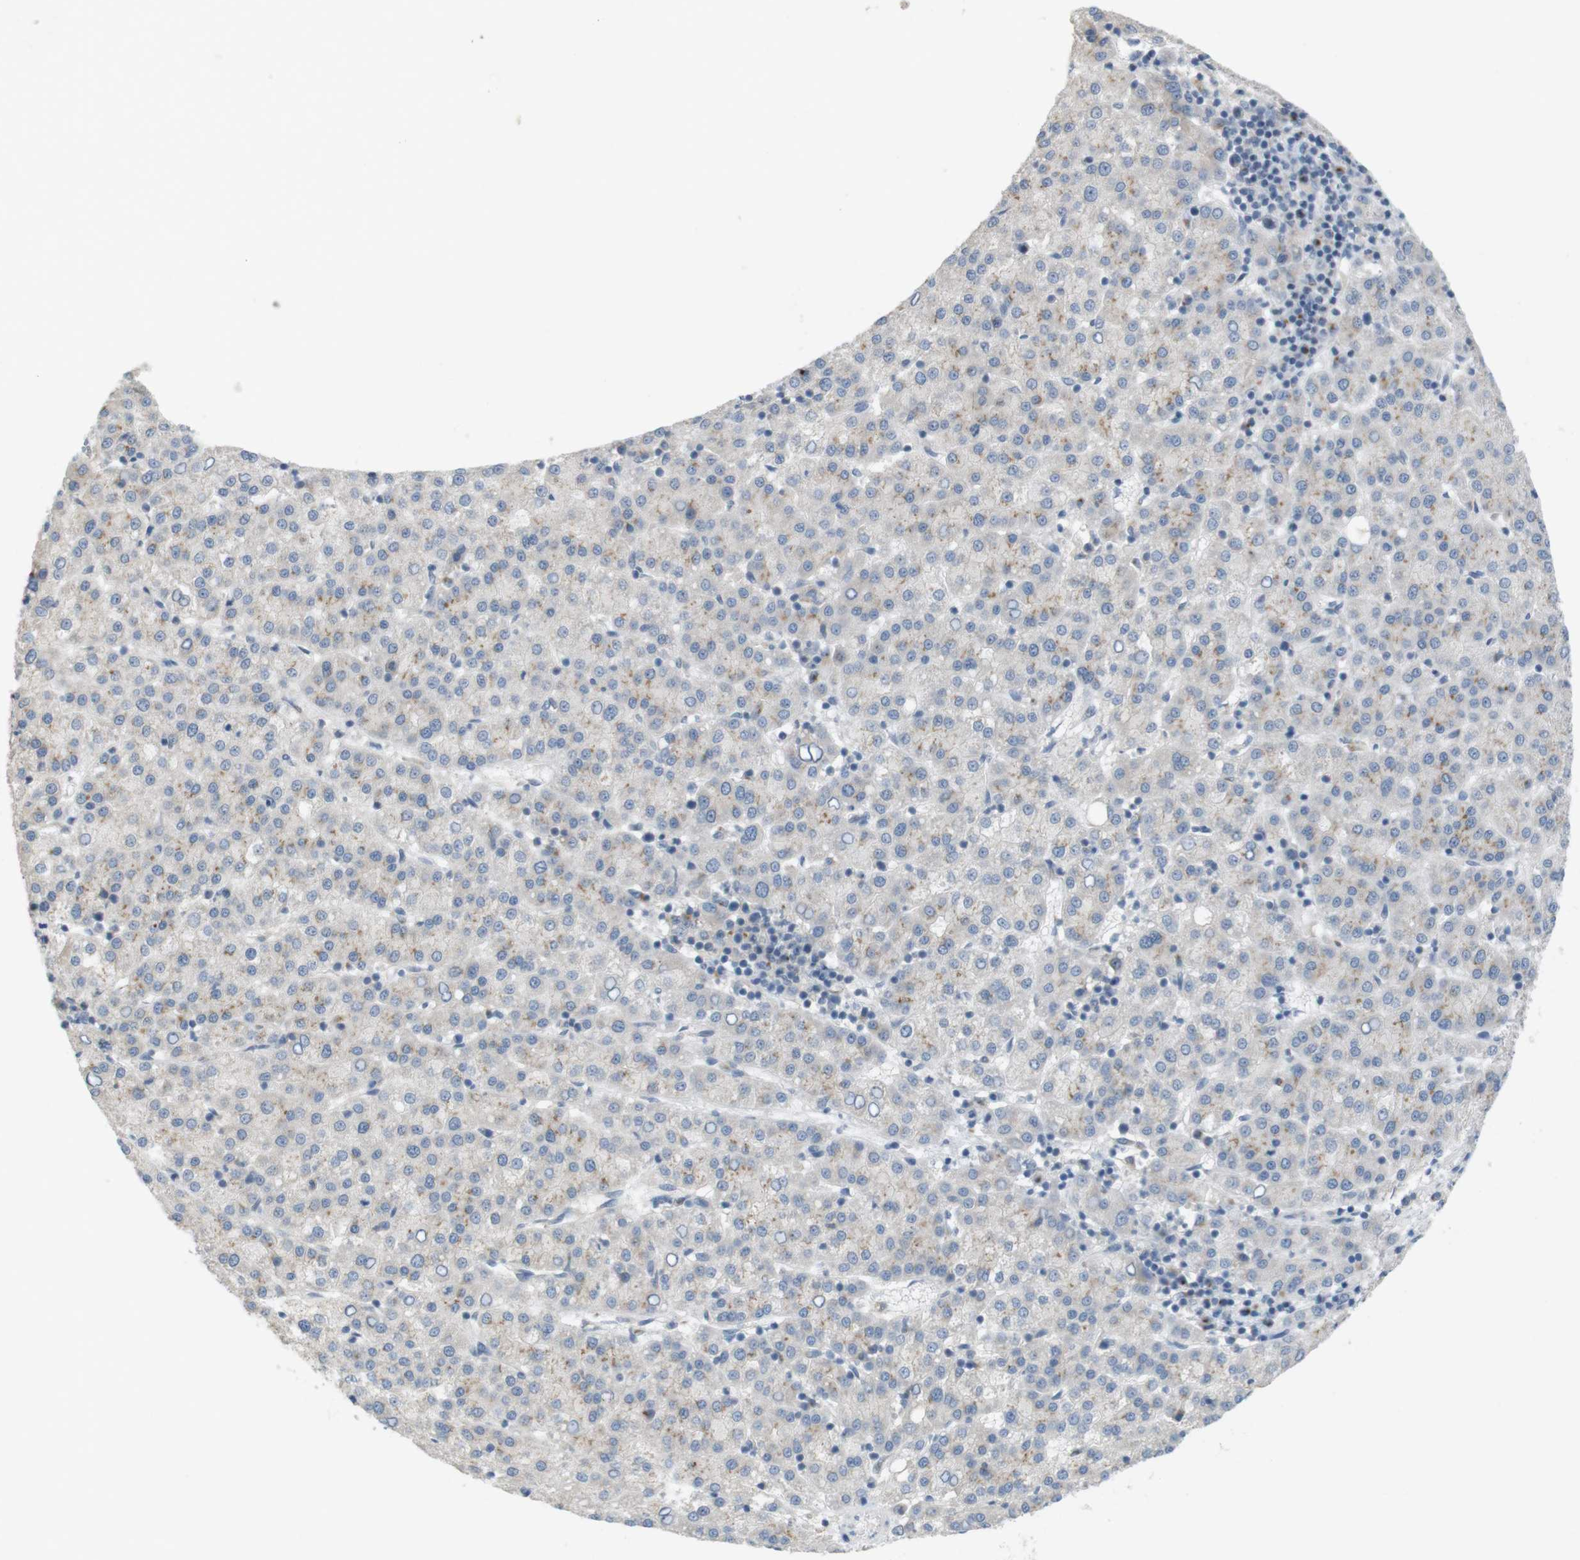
{"staining": {"intensity": "moderate", "quantity": "<25%", "location": "cytoplasmic/membranous"}, "tissue": "liver cancer", "cell_type": "Tumor cells", "image_type": "cancer", "snomed": [{"axis": "morphology", "description": "Carcinoma, Hepatocellular, NOS"}, {"axis": "topography", "description": "Liver"}], "caption": "About <25% of tumor cells in human hepatocellular carcinoma (liver) exhibit moderate cytoplasmic/membranous protein expression as visualized by brown immunohistochemical staining.", "gene": "YIPF3", "patient": {"sex": "female", "age": 58}}